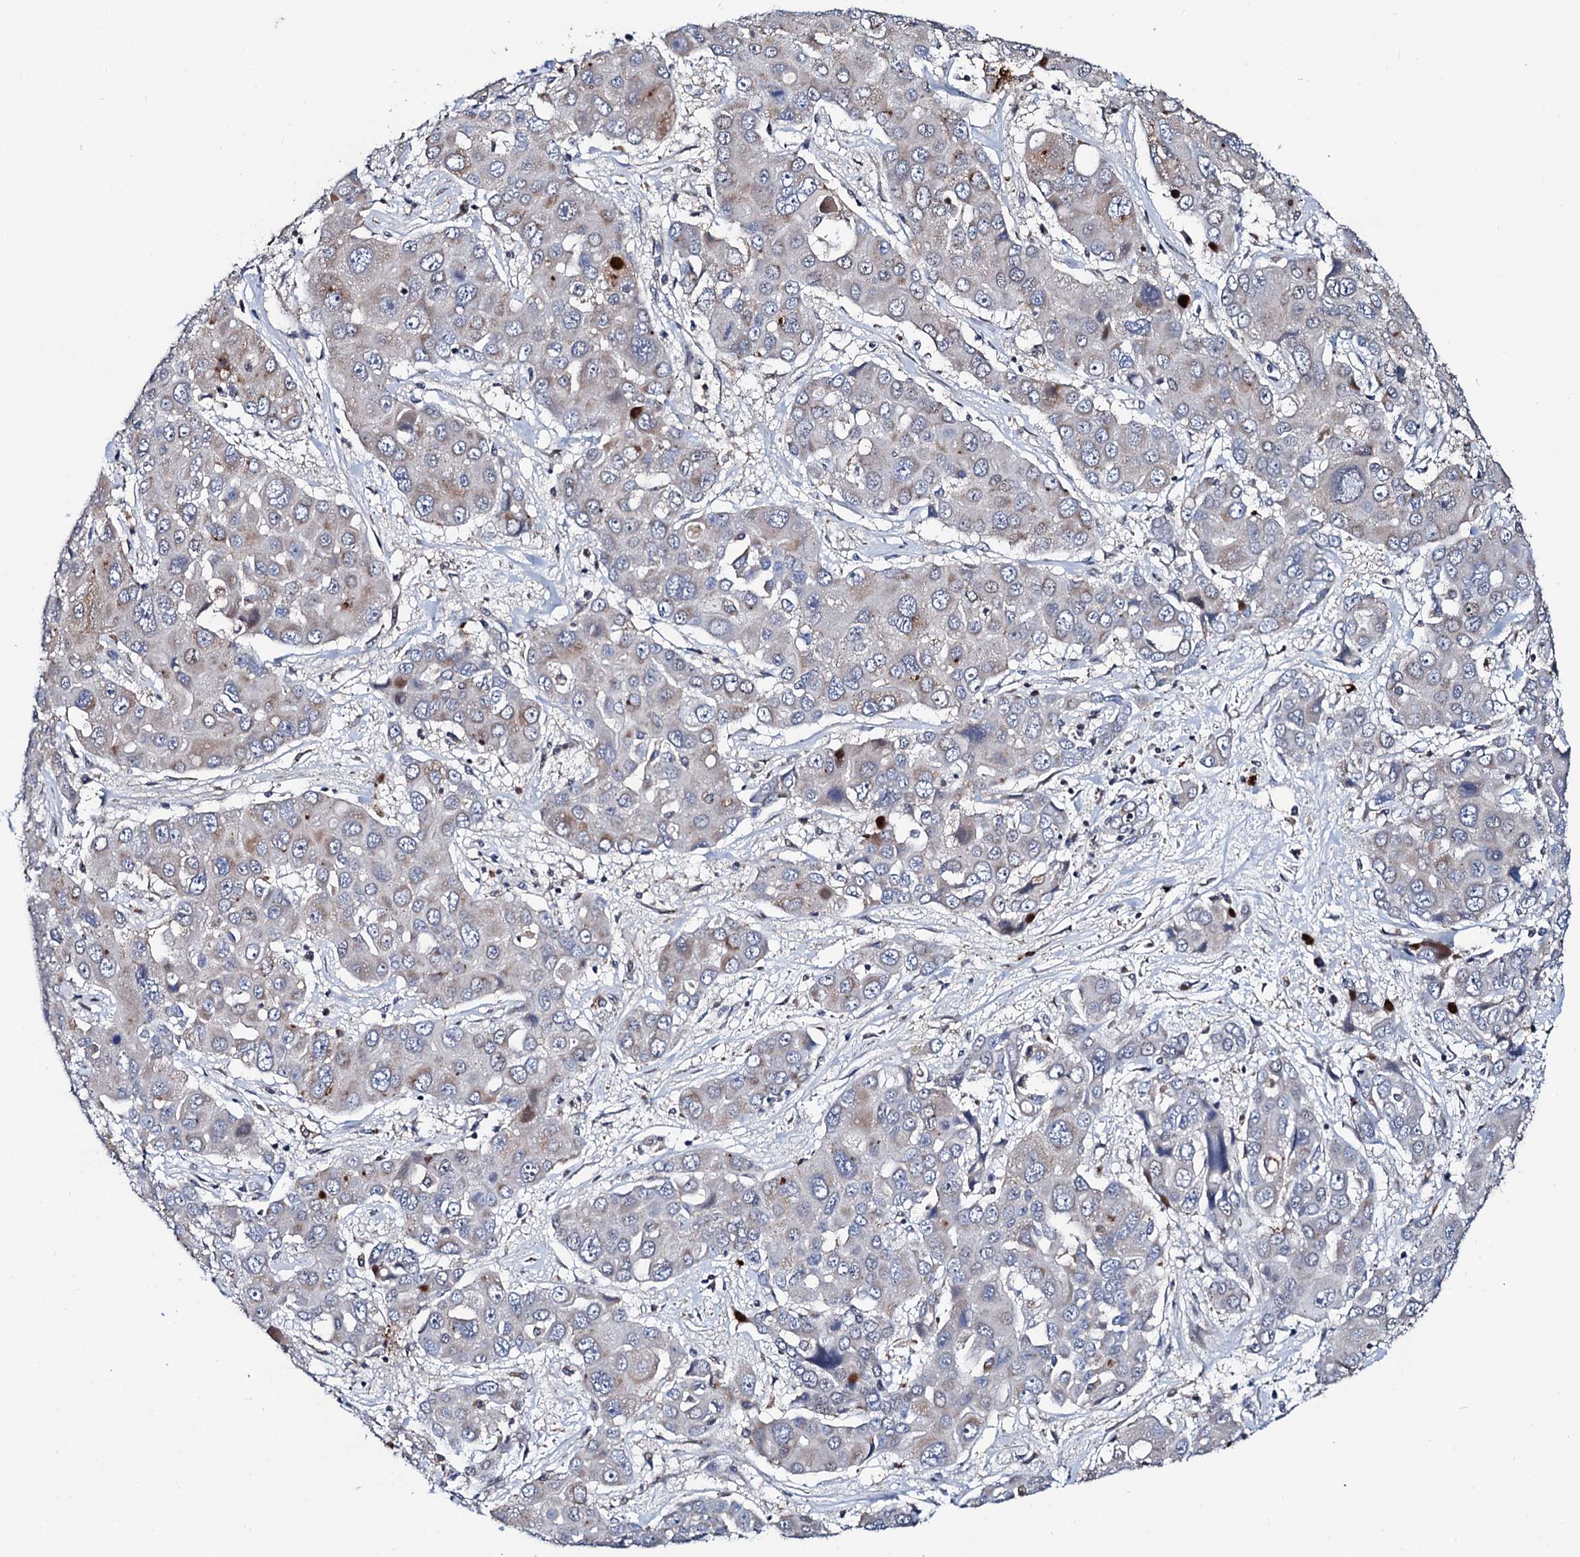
{"staining": {"intensity": "negative", "quantity": "none", "location": "none"}, "tissue": "liver cancer", "cell_type": "Tumor cells", "image_type": "cancer", "snomed": [{"axis": "morphology", "description": "Cholangiocarcinoma"}, {"axis": "topography", "description": "Liver"}], "caption": "IHC histopathology image of neoplastic tissue: cholangiocarcinoma (liver) stained with DAB (3,3'-diaminobenzidine) reveals no significant protein expression in tumor cells.", "gene": "FAM222A", "patient": {"sex": "male", "age": 67}}